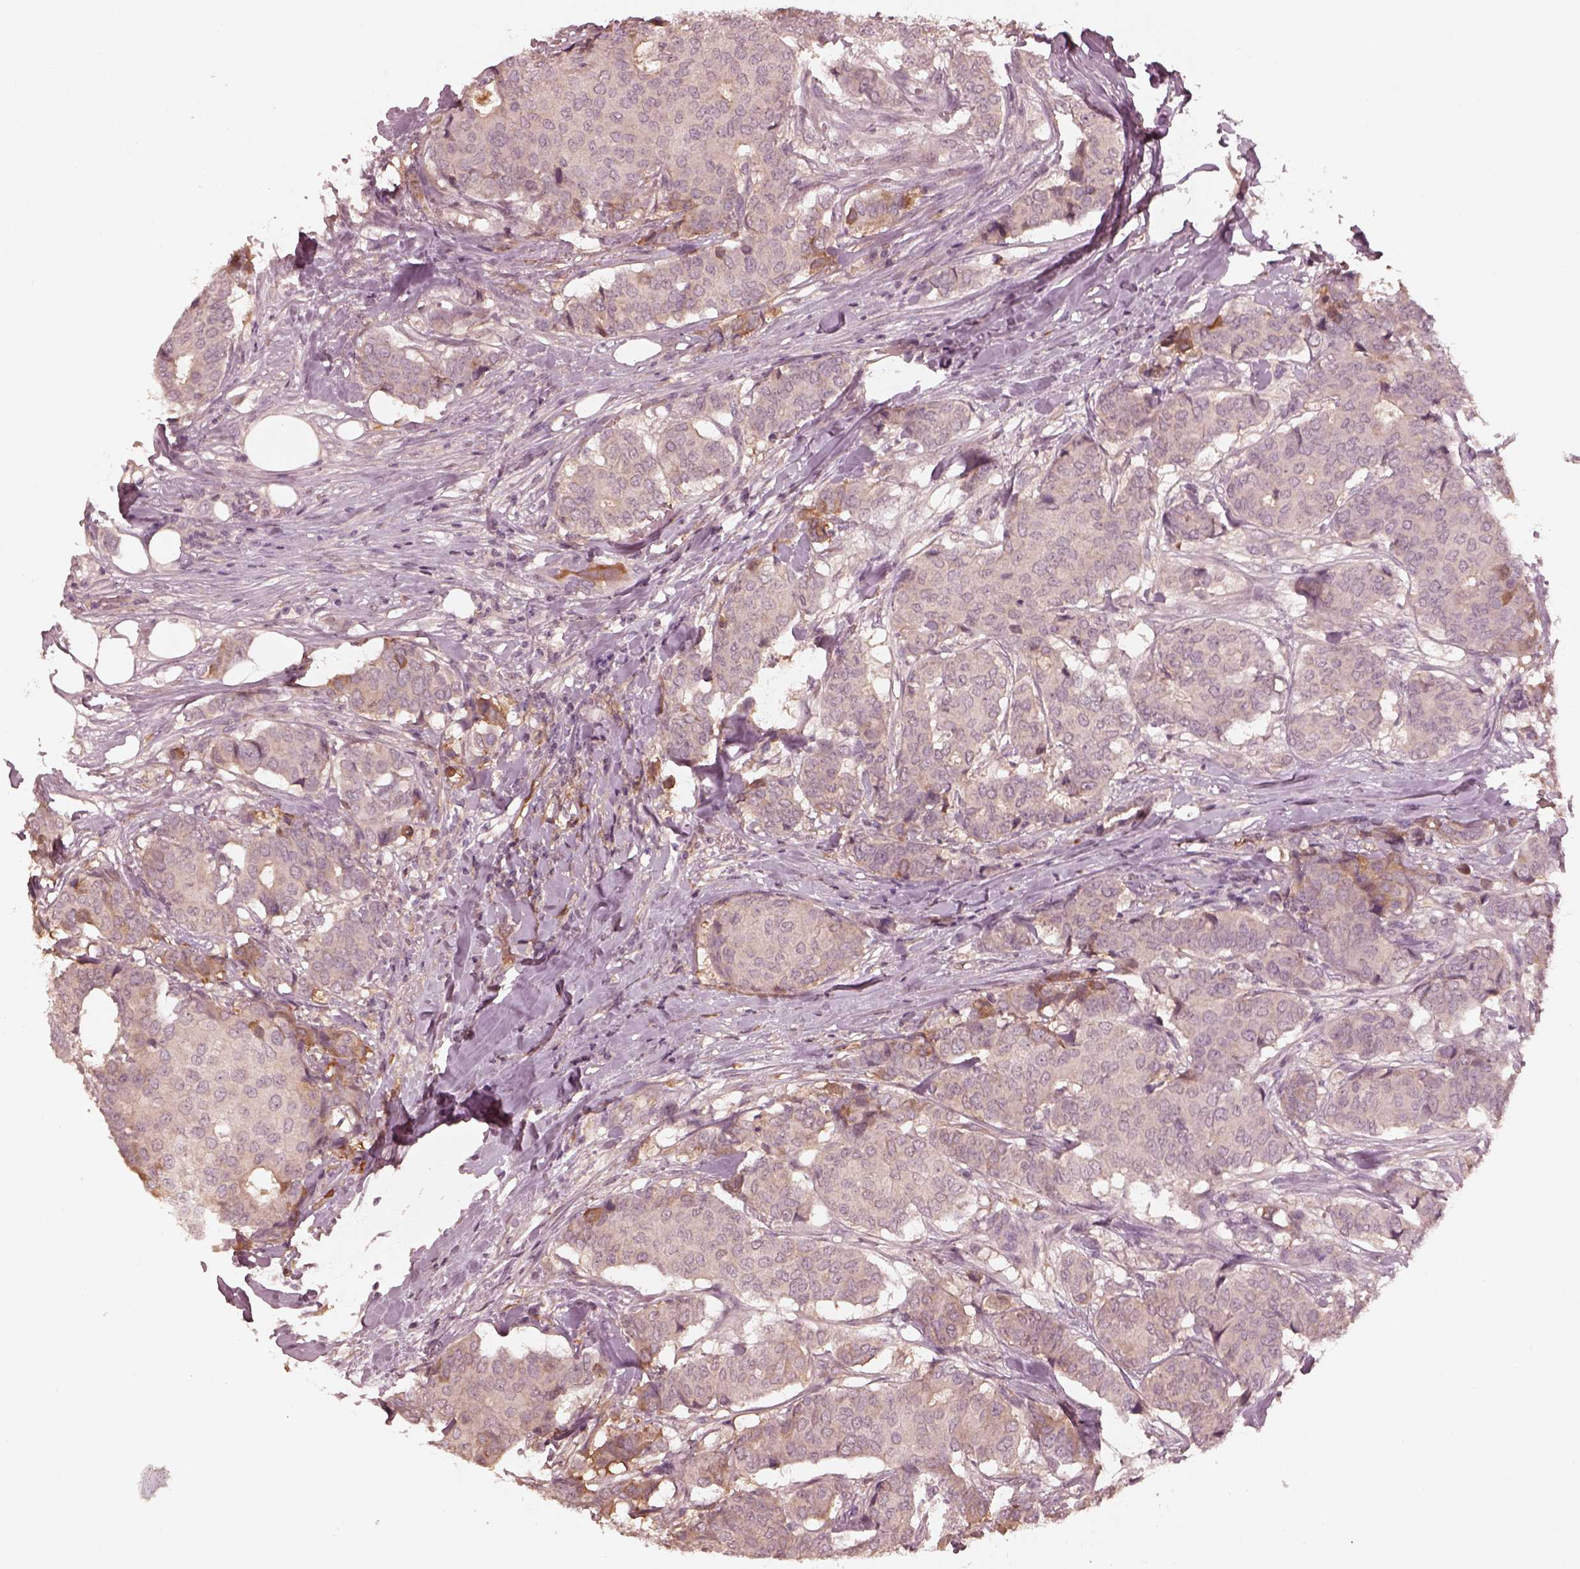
{"staining": {"intensity": "negative", "quantity": "none", "location": "none"}, "tissue": "breast cancer", "cell_type": "Tumor cells", "image_type": "cancer", "snomed": [{"axis": "morphology", "description": "Duct carcinoma"}, {"axis": "topography", "description": "Breast"}], "caption": "This histopathology image is of infiltrating ductal carcinoma (breast) stained with immunohistochemistry (IHC) to label a protein in brown with the nuclei are counter-stained blue. There is no positivity in tumor cells.", "gene": "TF", "patient": {"sex": "female", "age": 75}}